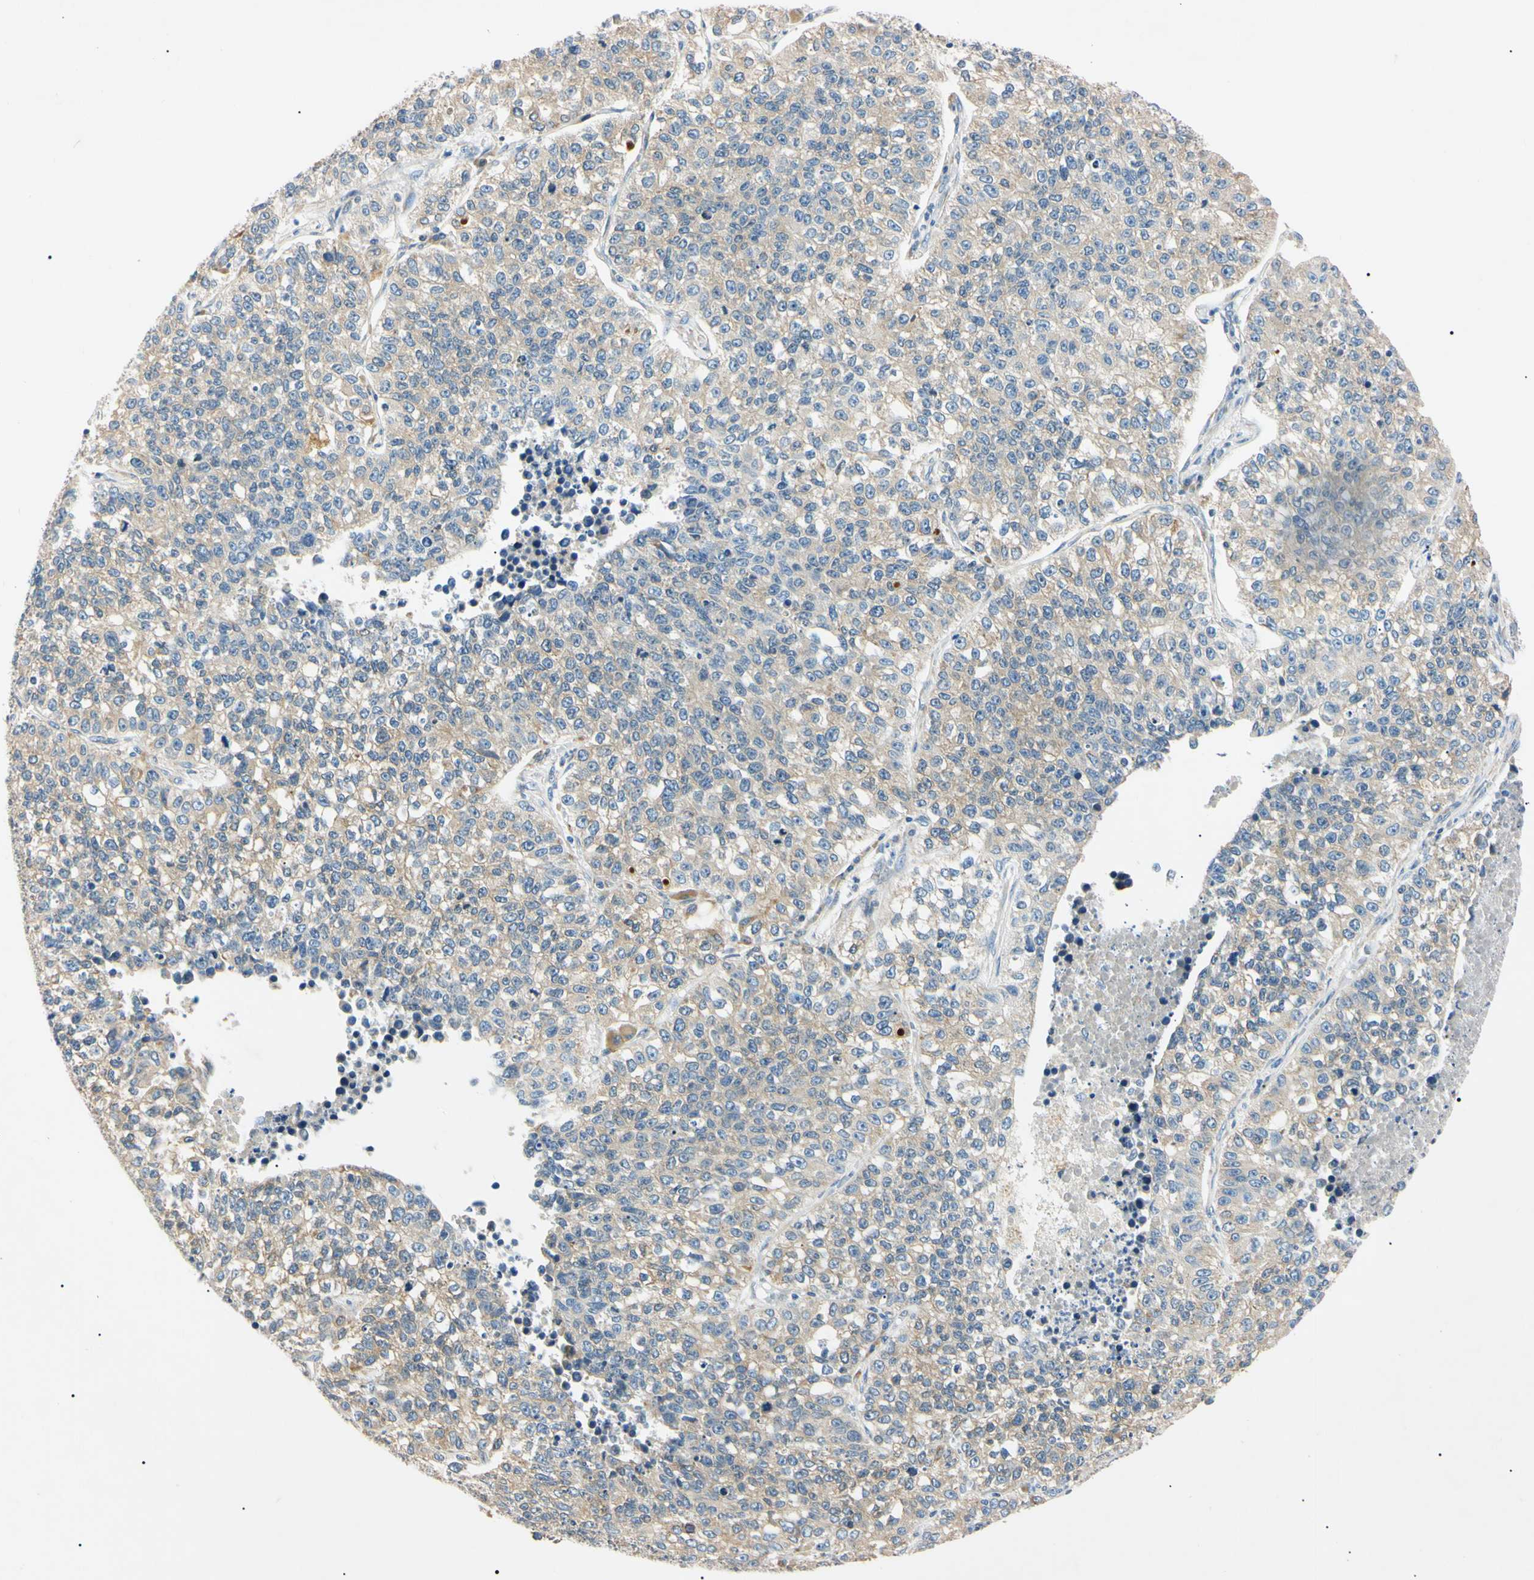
{"staining": {"intensity": "weak", "quantity": ">75%", "location": "cytoplasmic/membranous"}, "tissue": "lung cancer", "cell_type": "Tumor cells", "image_type": "cancer", "snomed": [{"axis": "morphology", "description": "Adenocarcinoma, NOS"}, {"axis": "topography", "description": "Lung"}], "caption": "Lung cancer tissue displays weak cytoplasmic/membranous staining in approximately >75% of tumor cells", "gene": "DNAJB12", "patient": {"sex": "male", "age": 49}}